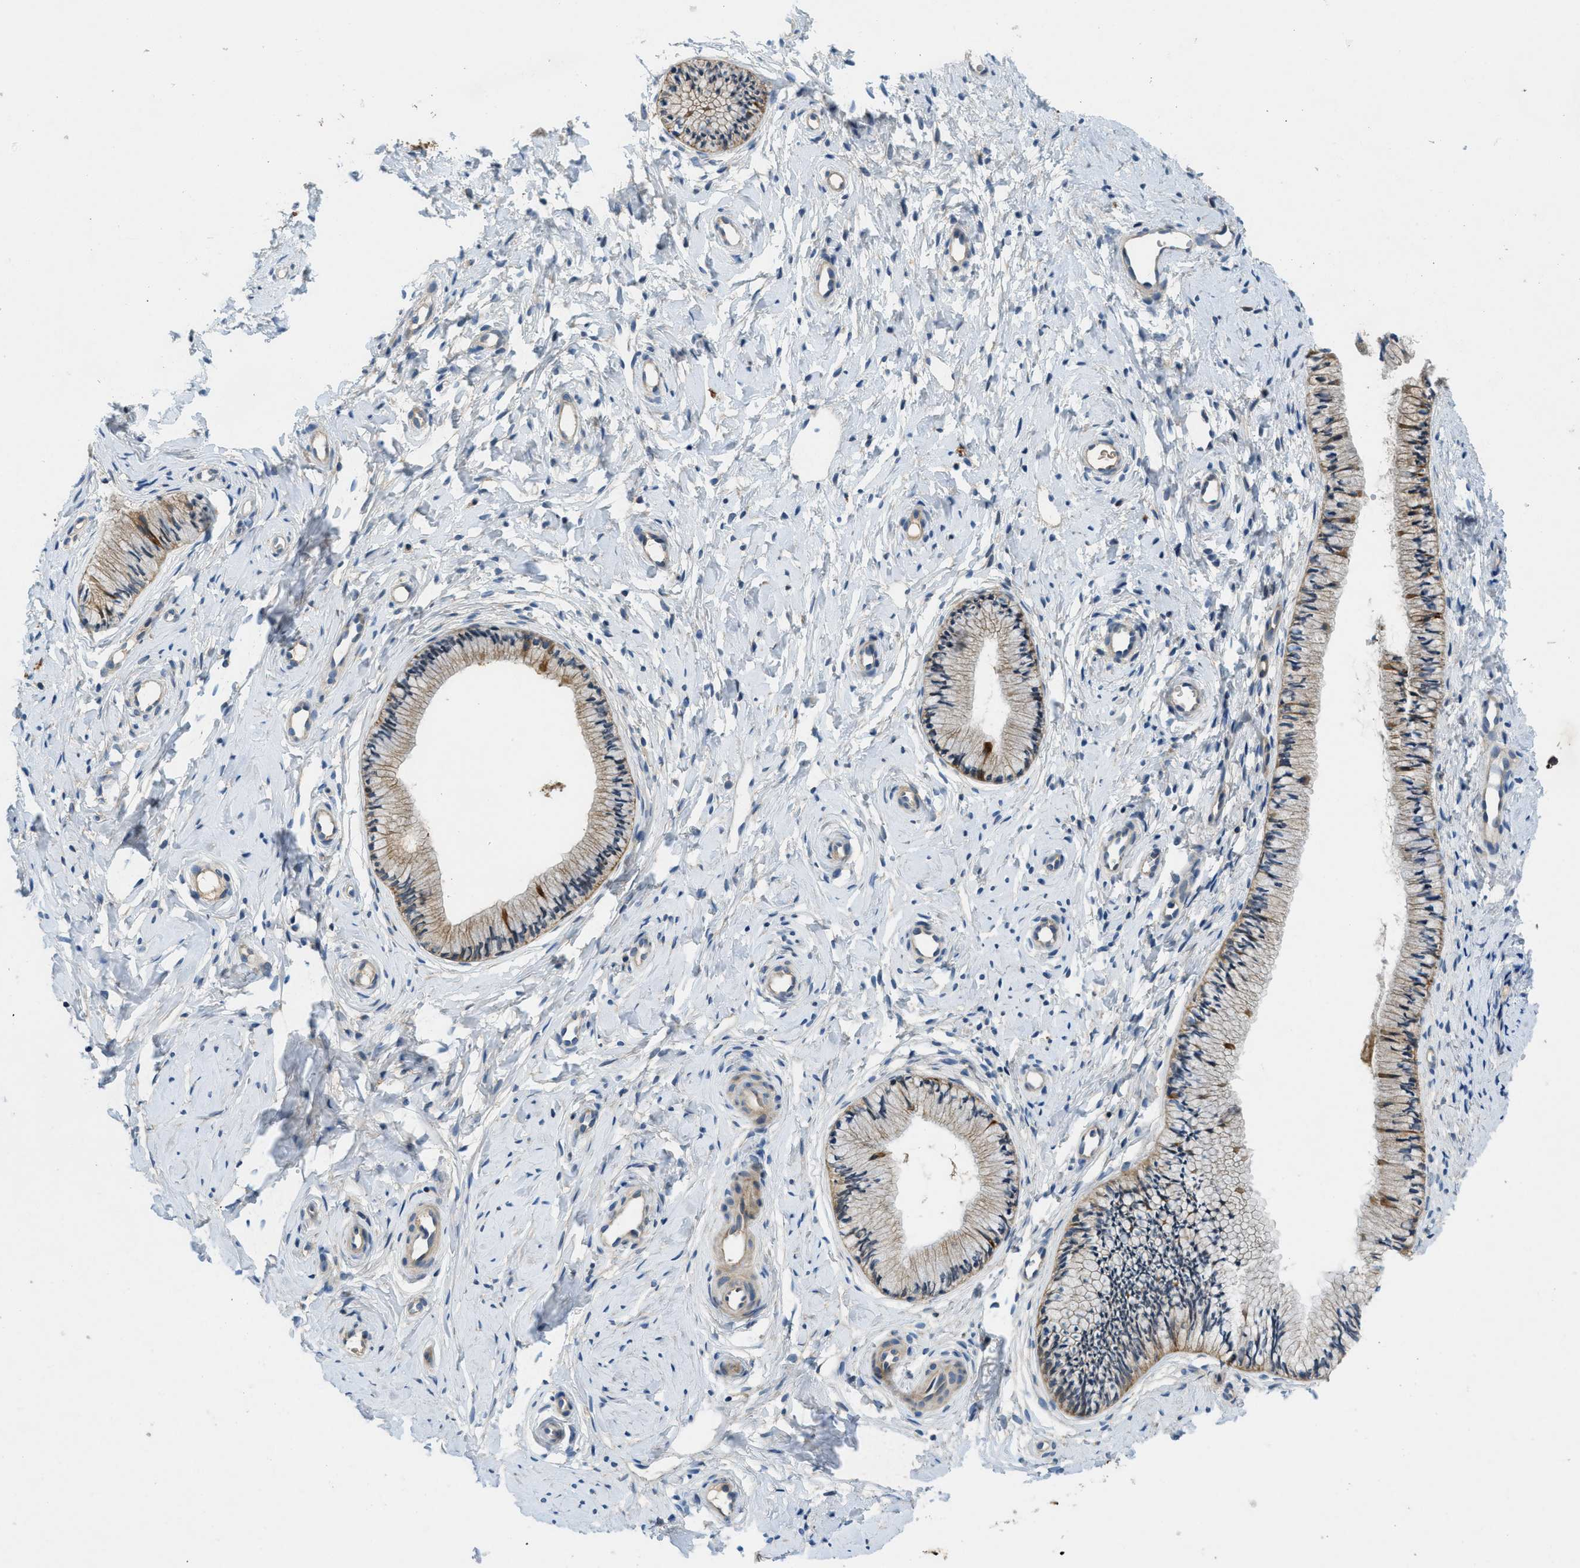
{"staining": {"intensity": "moderate", "quantity": ">75%", "location": "cytoplasmic/membranous"}, "tissue": "cervix", "cell_type": "Glandular cells", "image_type": "normal", "snomed": [{"axis": "morphology", "description": "Normal tissue, NOS"}, {"axis": "topography", "description": "Cervix"}], "caption": "IHC photomicrograph of normal human cervix stained for a protein (brown), which exhibits medium levels of moderate cytoplasmic/membranous staining in about >75% of glandular cells.", "gene": "RIPK2", "patient": {"sex": "female", "age": 46}}